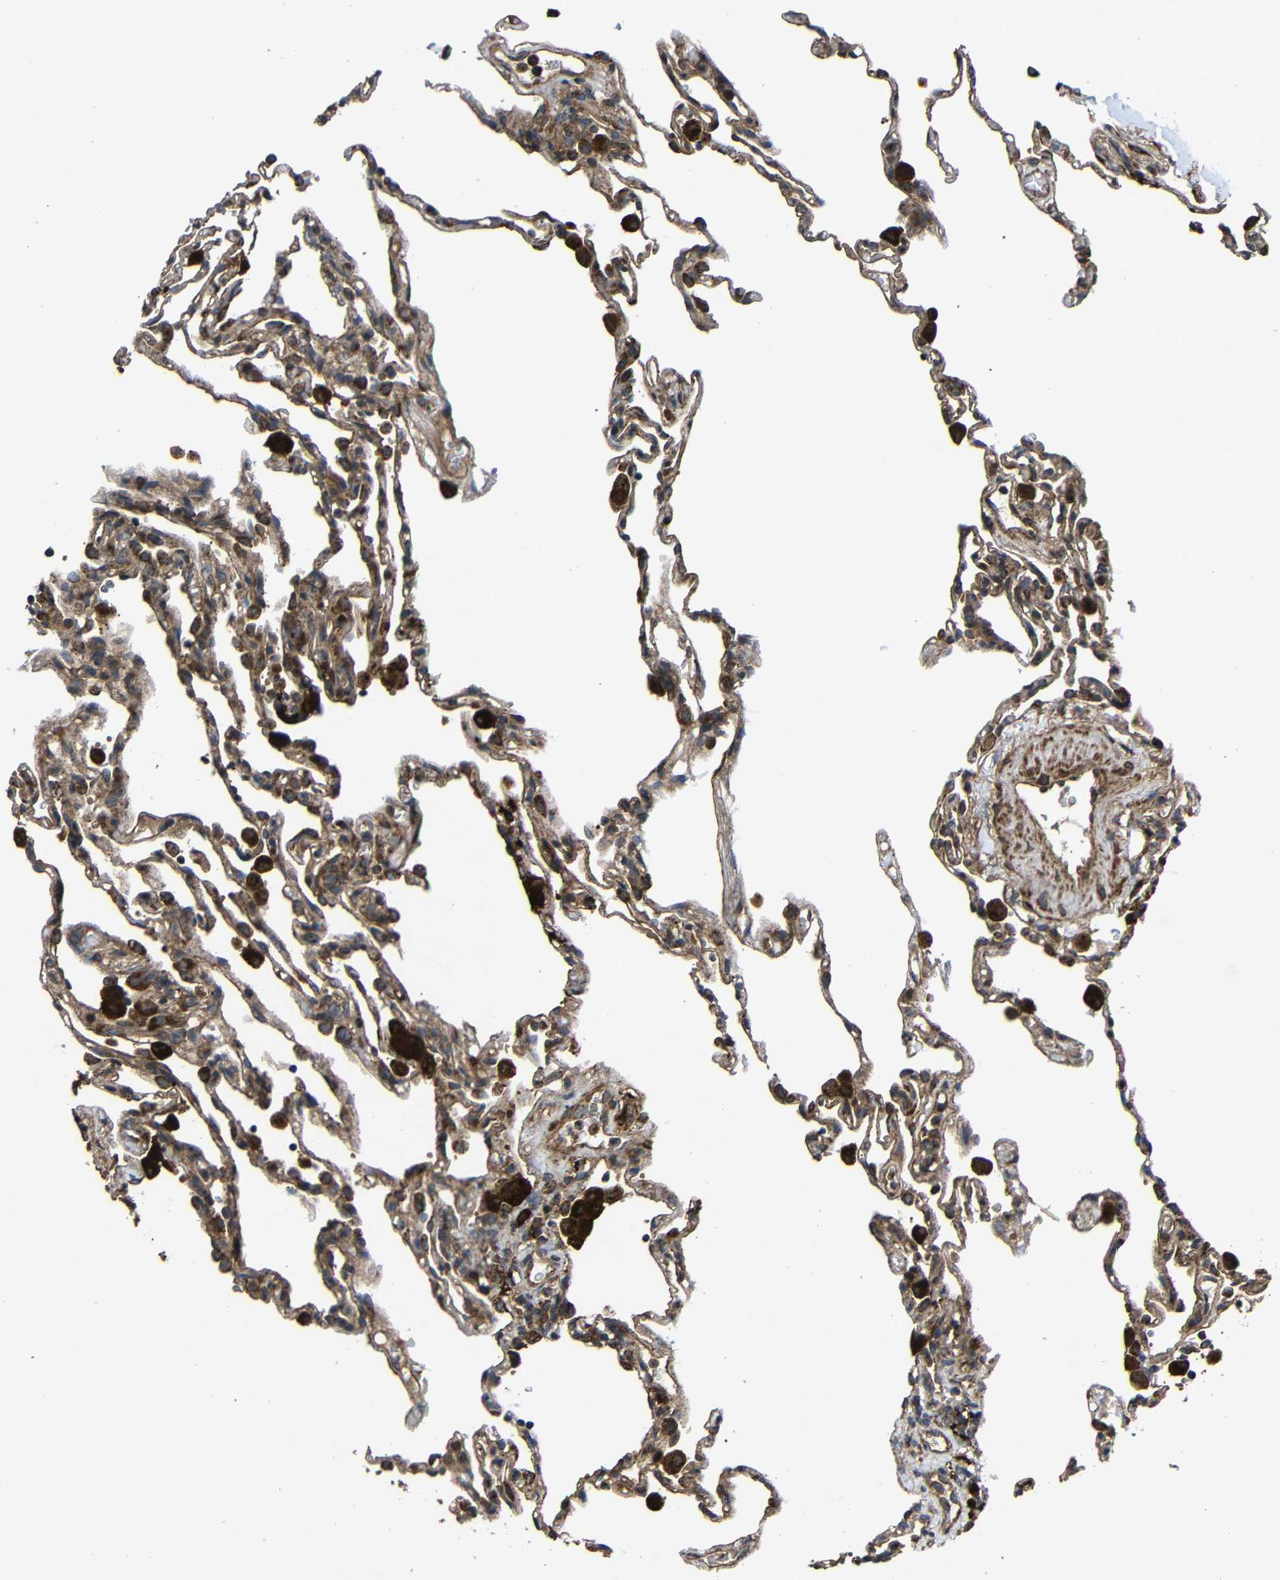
{"staining": {"intensity": "moderate", "quantity": ">75%", "location": "cytoplasmic/membranous"}, "tissue": "lung", "cell_type": "Alveolar cells", "image_type": "normal", "snomed": [{"axis": "morphology", "description": "Normal tissue, NOS"}, {"axis": "topography", "description": "Lung"}], "caption": "Human lung stained for a protein (brown) exhibits moderate cytoplasmic/membranous positive positivity in approximately >75% of alveolar cells.", "gene": "C1GALT1", "patient": {"sex": "male", "age": 59}}